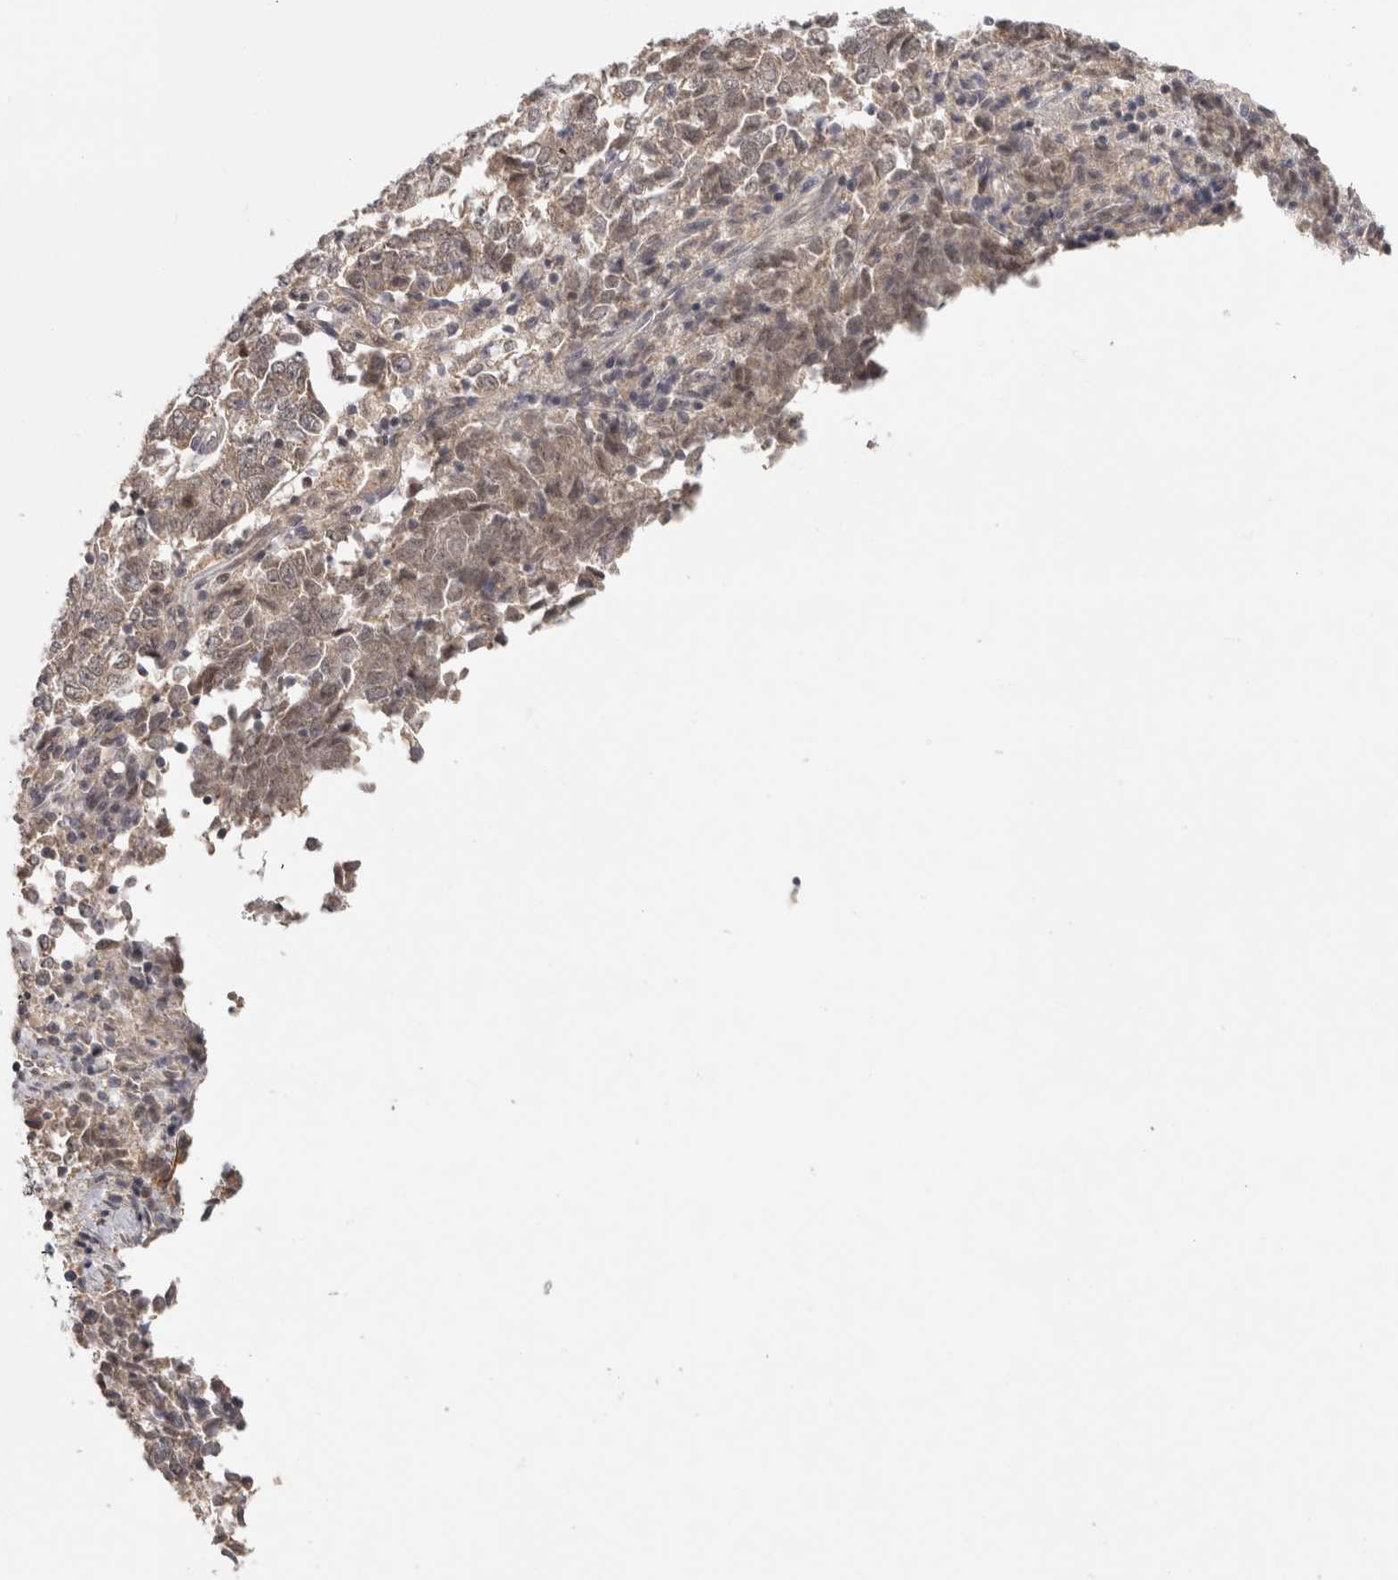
{"staining": {"intensity": "weak", "quantity": ">75%", "location": "cytoplasmic/membranous"}, "tissue": "endometrial cancer", "cell_type": "Tumor cells", "image_type": "cancer", "snomed": [{"axis": "morphology", "description": "Adenocarcinoma, NOS"}, {"axis": "topography", "description": "Endometrium"}], "caption": "This is a micrograph of immunohistochemistry (IHC) staining of endometrial adenocarcinoma, which shows weak staining in the cytoplasmic/membranous of tumor cells.", "gene": "ZNF318", "patient": {"sex": "female", "age": 80}}